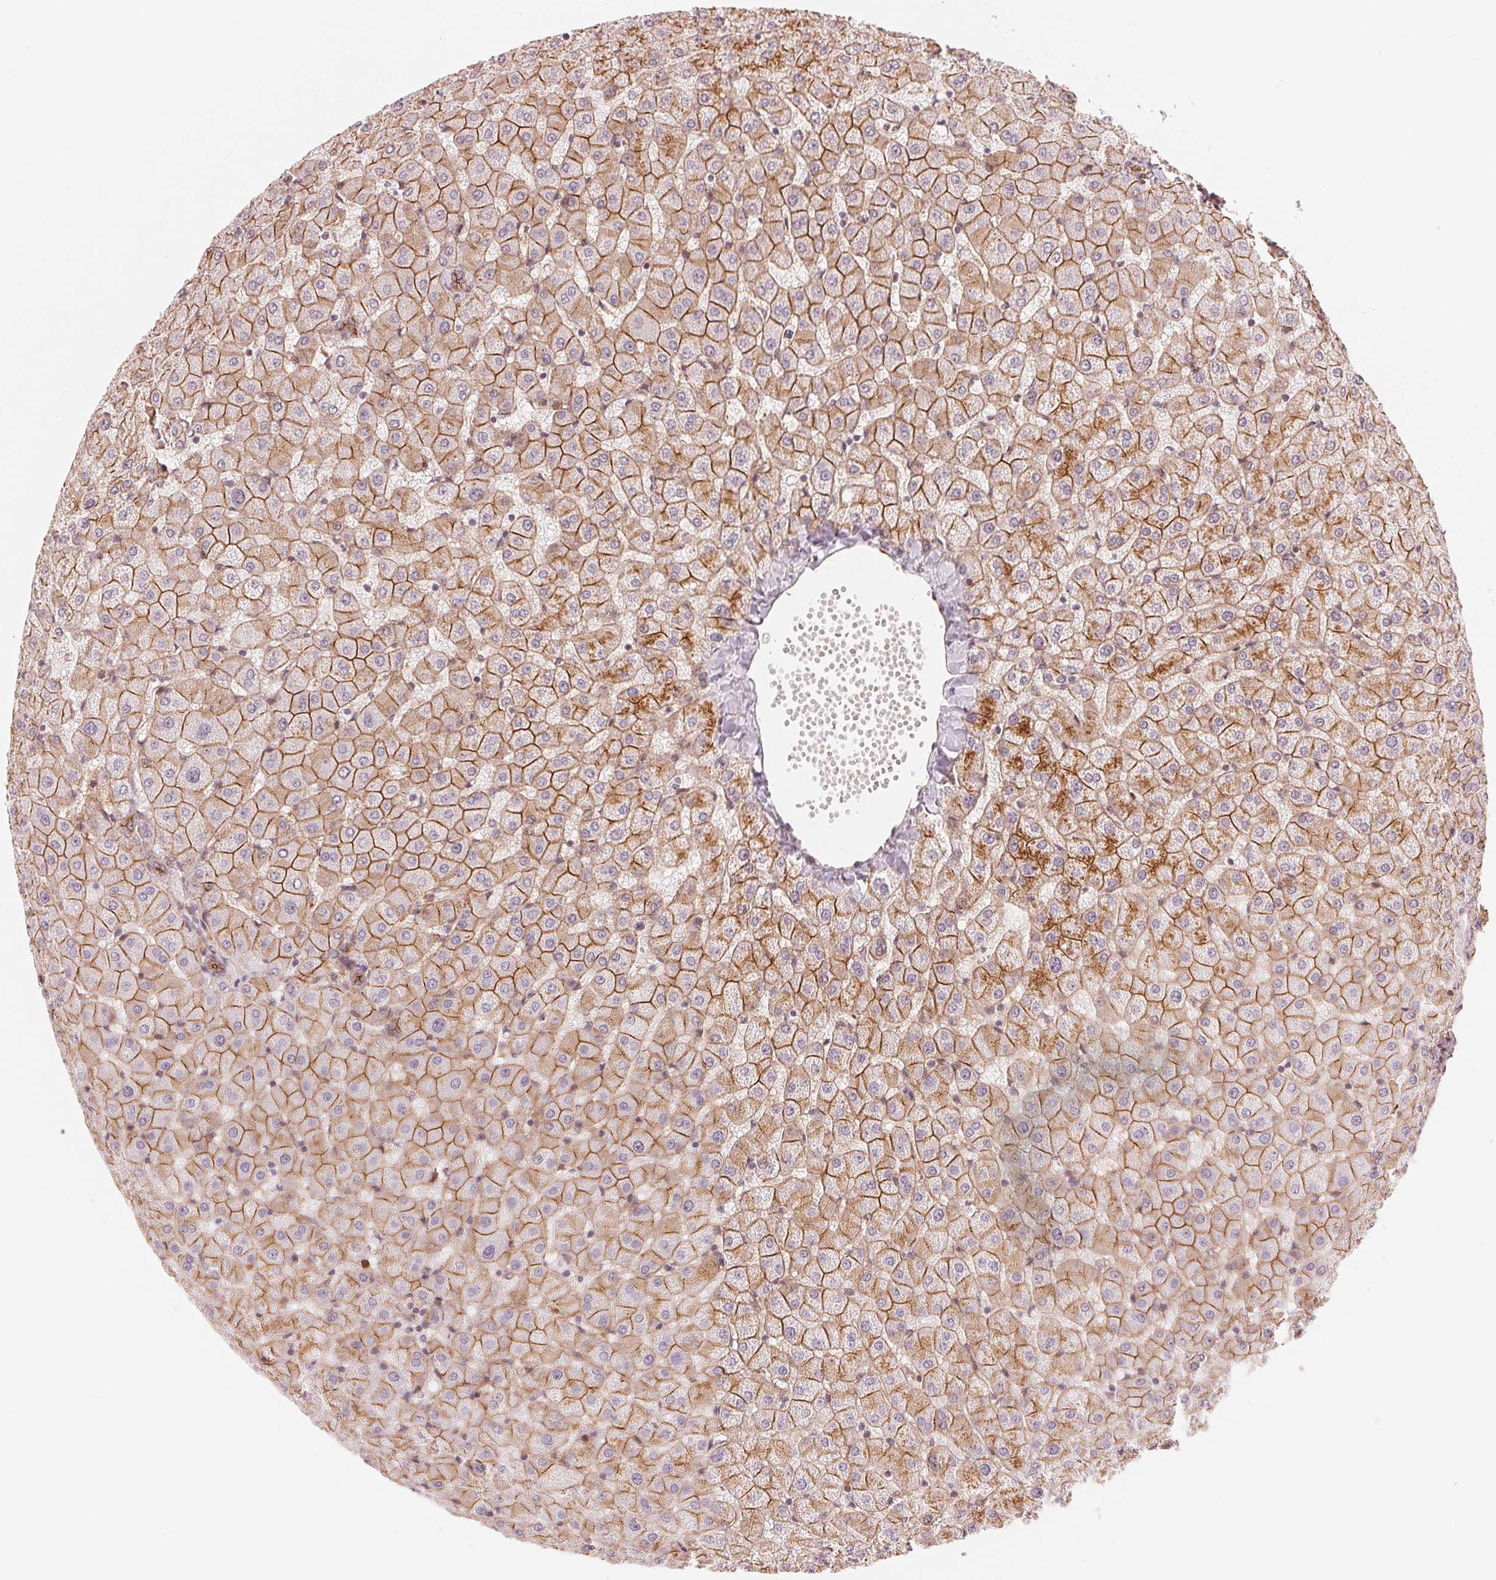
{"staining": {"intensity": "moderate", "quantity": "25%-75%", "location": "cytoplasmic/membranous"}, "tissue": "liver", "cell_type": "Cholangiocytes", "image_type": "normal", "snomed": [{"axis": "morphology", "description": "Normal tissue, NOS"}, {"axis": "topography", "description": "Liver"}], "caption": "Immunohistochemical staining of benign liver shows 25%-75% levels of moderate cytoplasmic/membranous protein staining in about 25%-75% of cholangiocytes. (Stains: DAB (3,3'-diaminobenzidine) in brown, nuclei in blue, Microscopy: brightfield microscopy at high magnification).", "gene": "SLC17A4", "patient": {"sex": "female", "age": 50}}